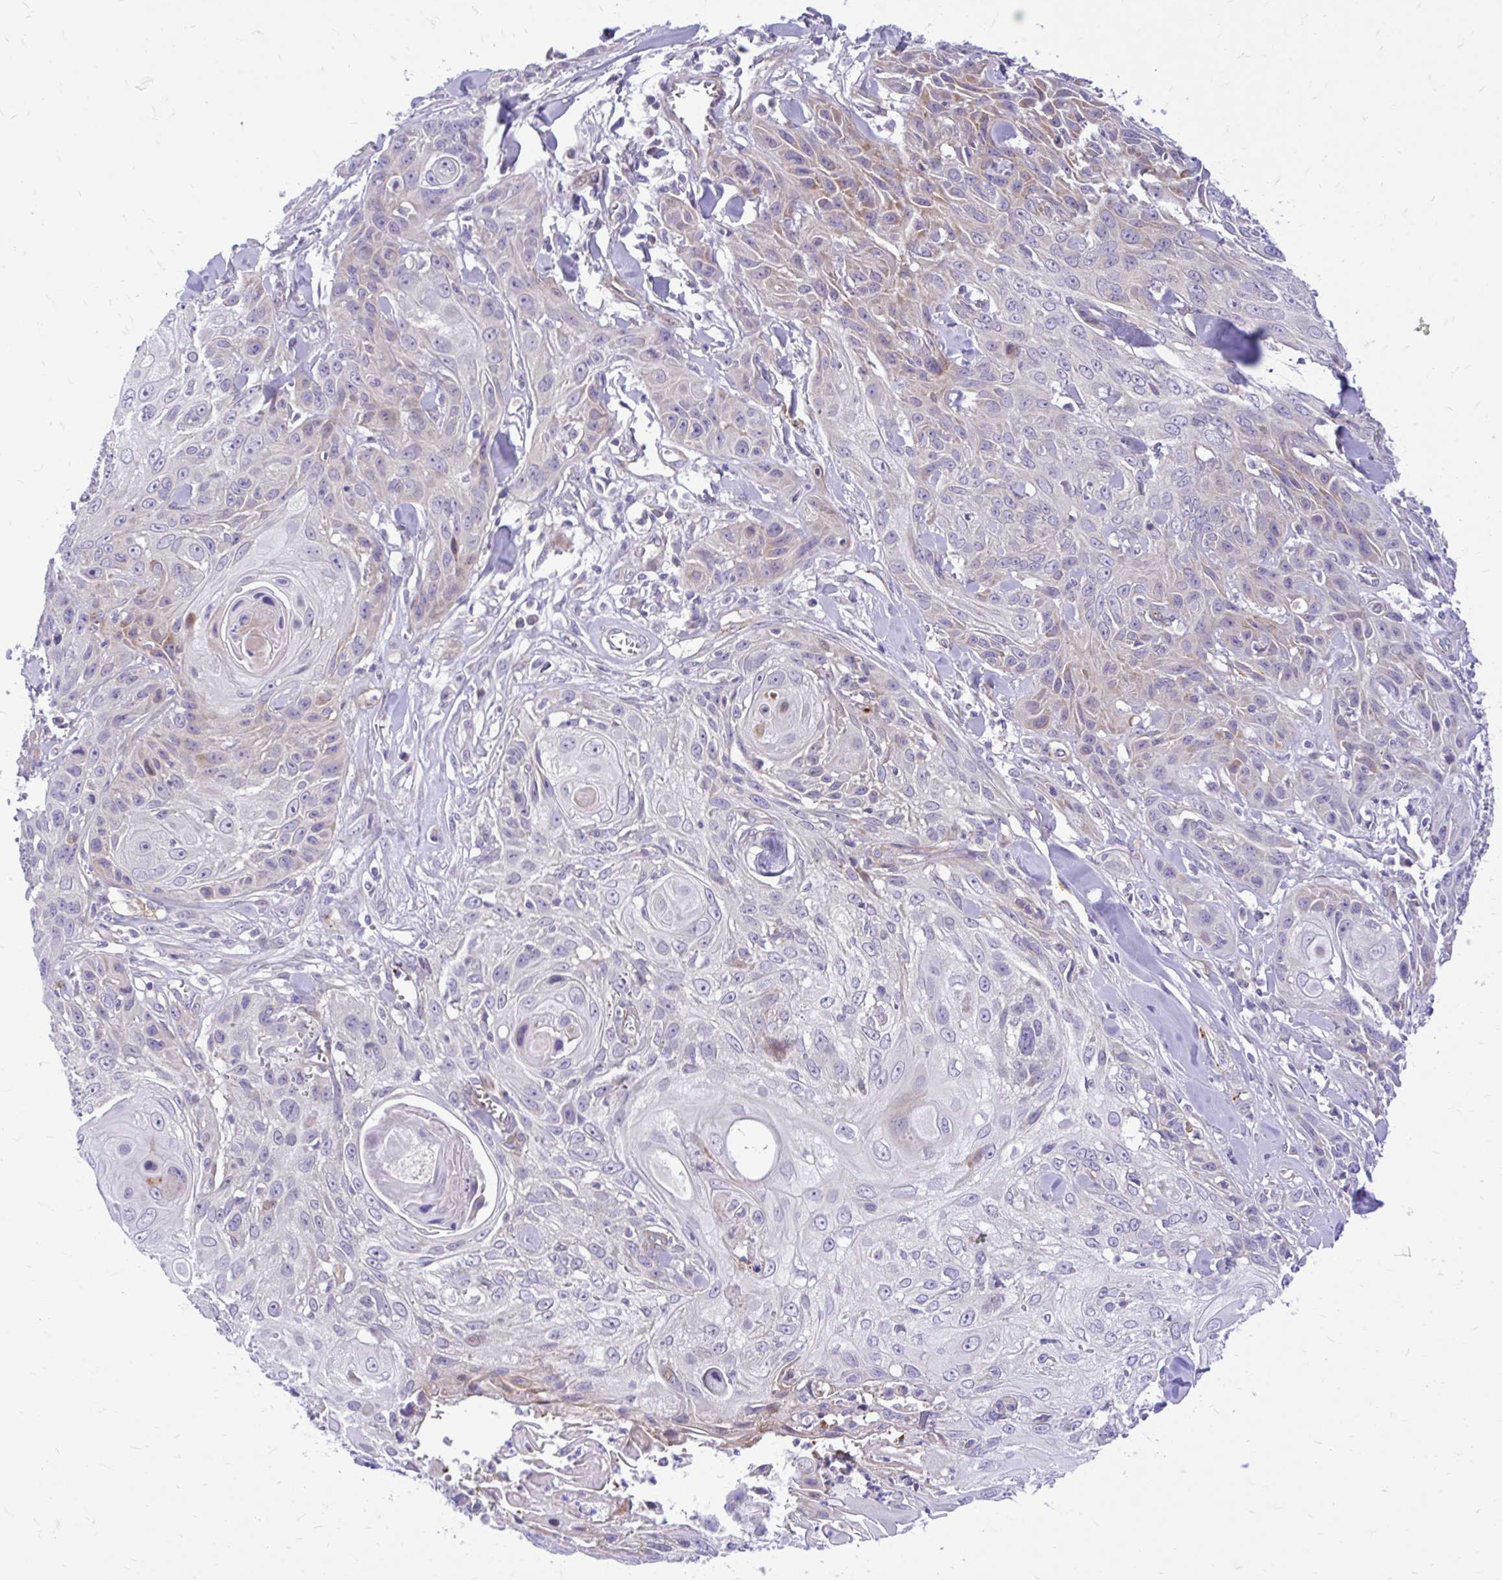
{"staining": {"intensity": "moderate", "quantity": "<25%", "location": "cytoplasmic/membranous"}, "tissue": "skin cancer", "cell_type": "Tumor cells", "image_type": "cancer", "snomed": [{"axis": "morphology", "description": "Squamous cell carcinoma, NOS"}, {"axis": "topography", "description": "Skin"}, {"axis": "topography", "description": "Vulva"}], "caption": "Immunohistochemistry (IHC) staining of skin cancer, which displays low levels of moderate cytoplasmic/membranous staining in about <25% of tumor cells indicating moderate cytoplasmic/membranous protein staining. The staining was performed using DAB (3,3'-diaminobenzidine) (brown) for protein detection and nuclei were counterstained in hematoxylin (blue).", "gene": "ESPNL", "patient": {"sex": "female", "age": 83}}